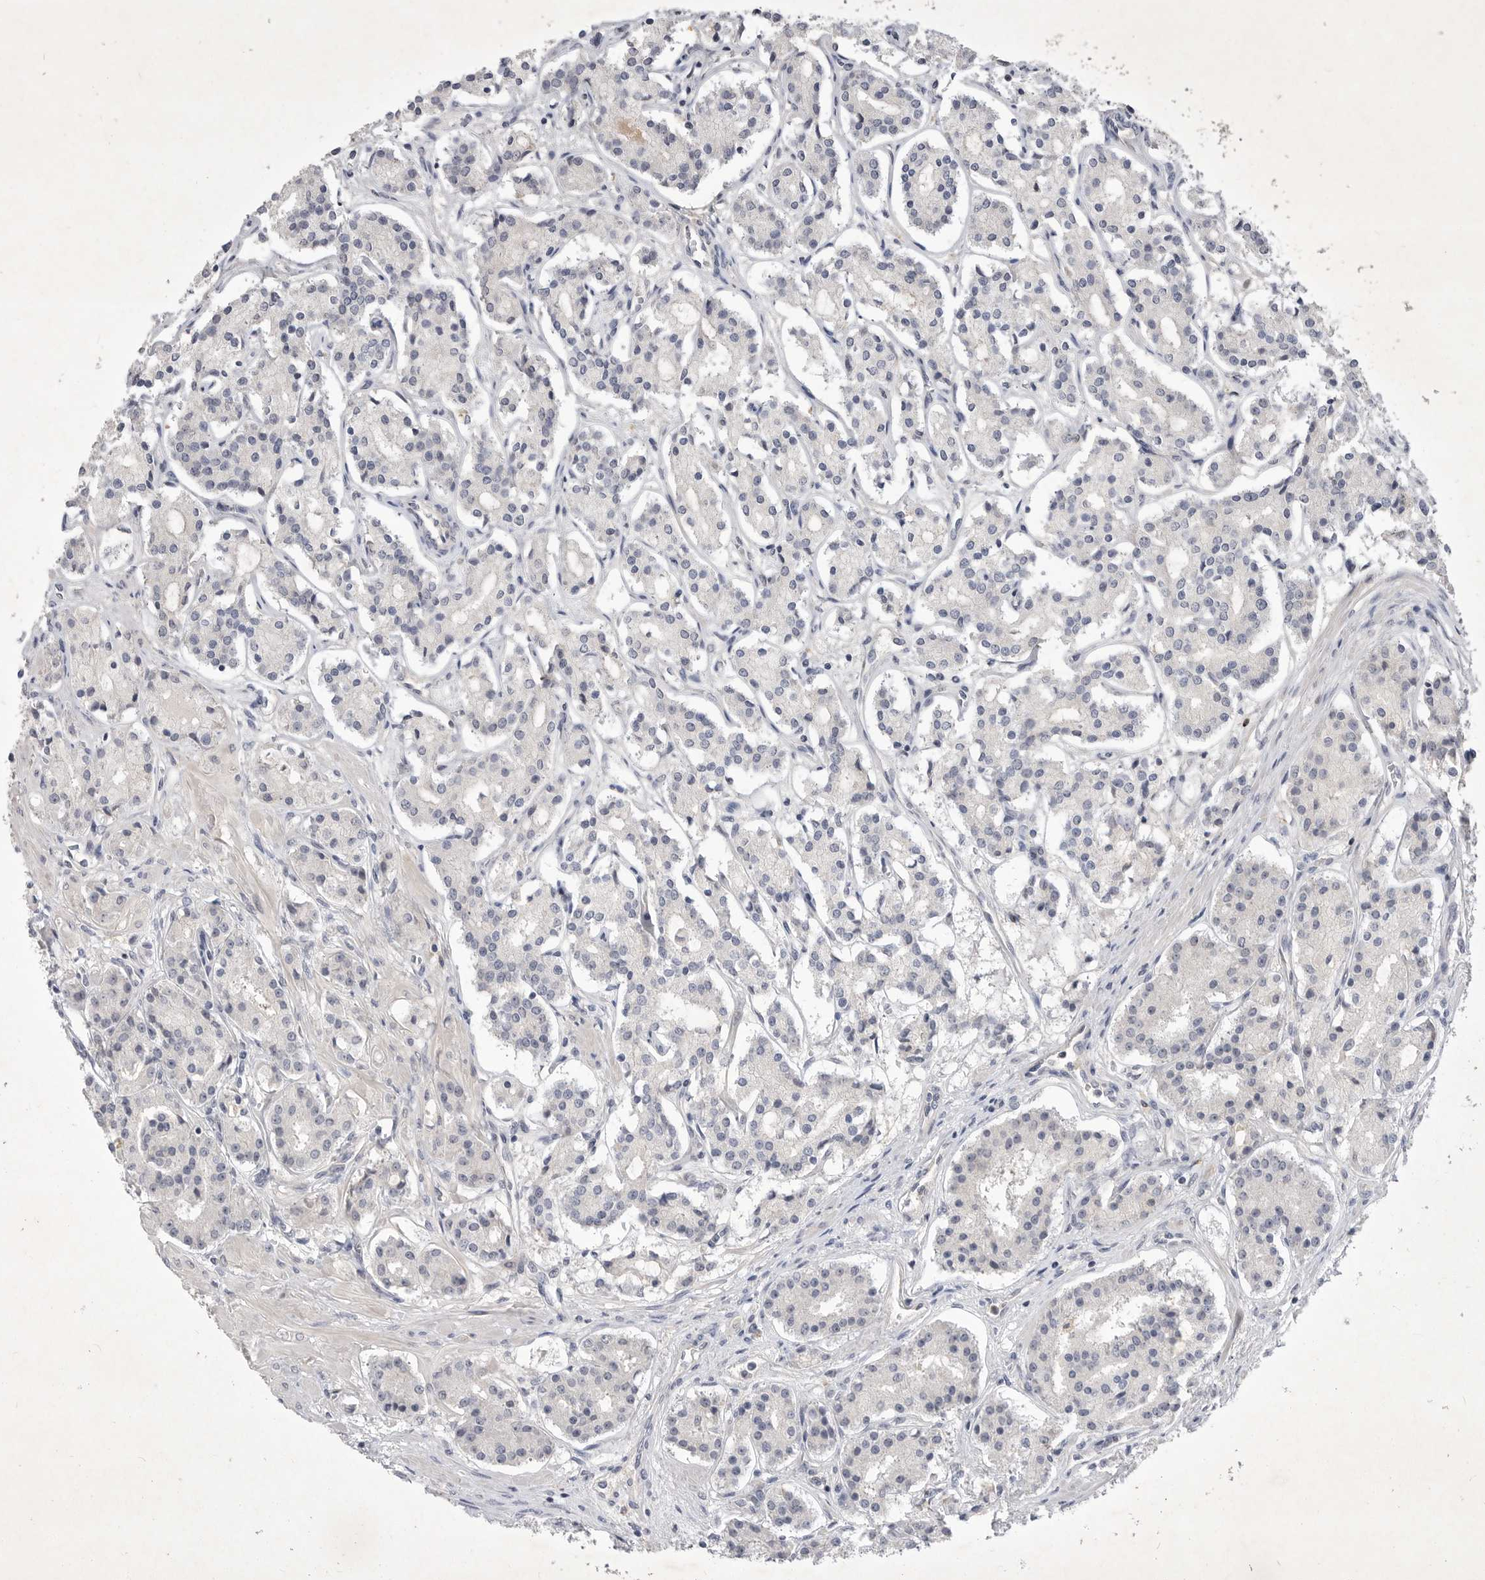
{"staining": {"intensity": "negative", "quantity": "none", "location": "none"}, "tissue": "prostate cancer", "cell_type": "Tumor cells", "image_type": "cancer", "snomed": [{"axis": "morphology", "description": "Adenocarcinoma, High grade"}, {"axis": "topography", "description": "Prostate"}], "caption": "A high-resolution histopathology image shows IHC staining of adenocarcinoma (high-grade) (prostate), which reveals no significant staining in tumor cells.", "gene": "ITGAD", "patient": {"sex": "male", "age": 60}}